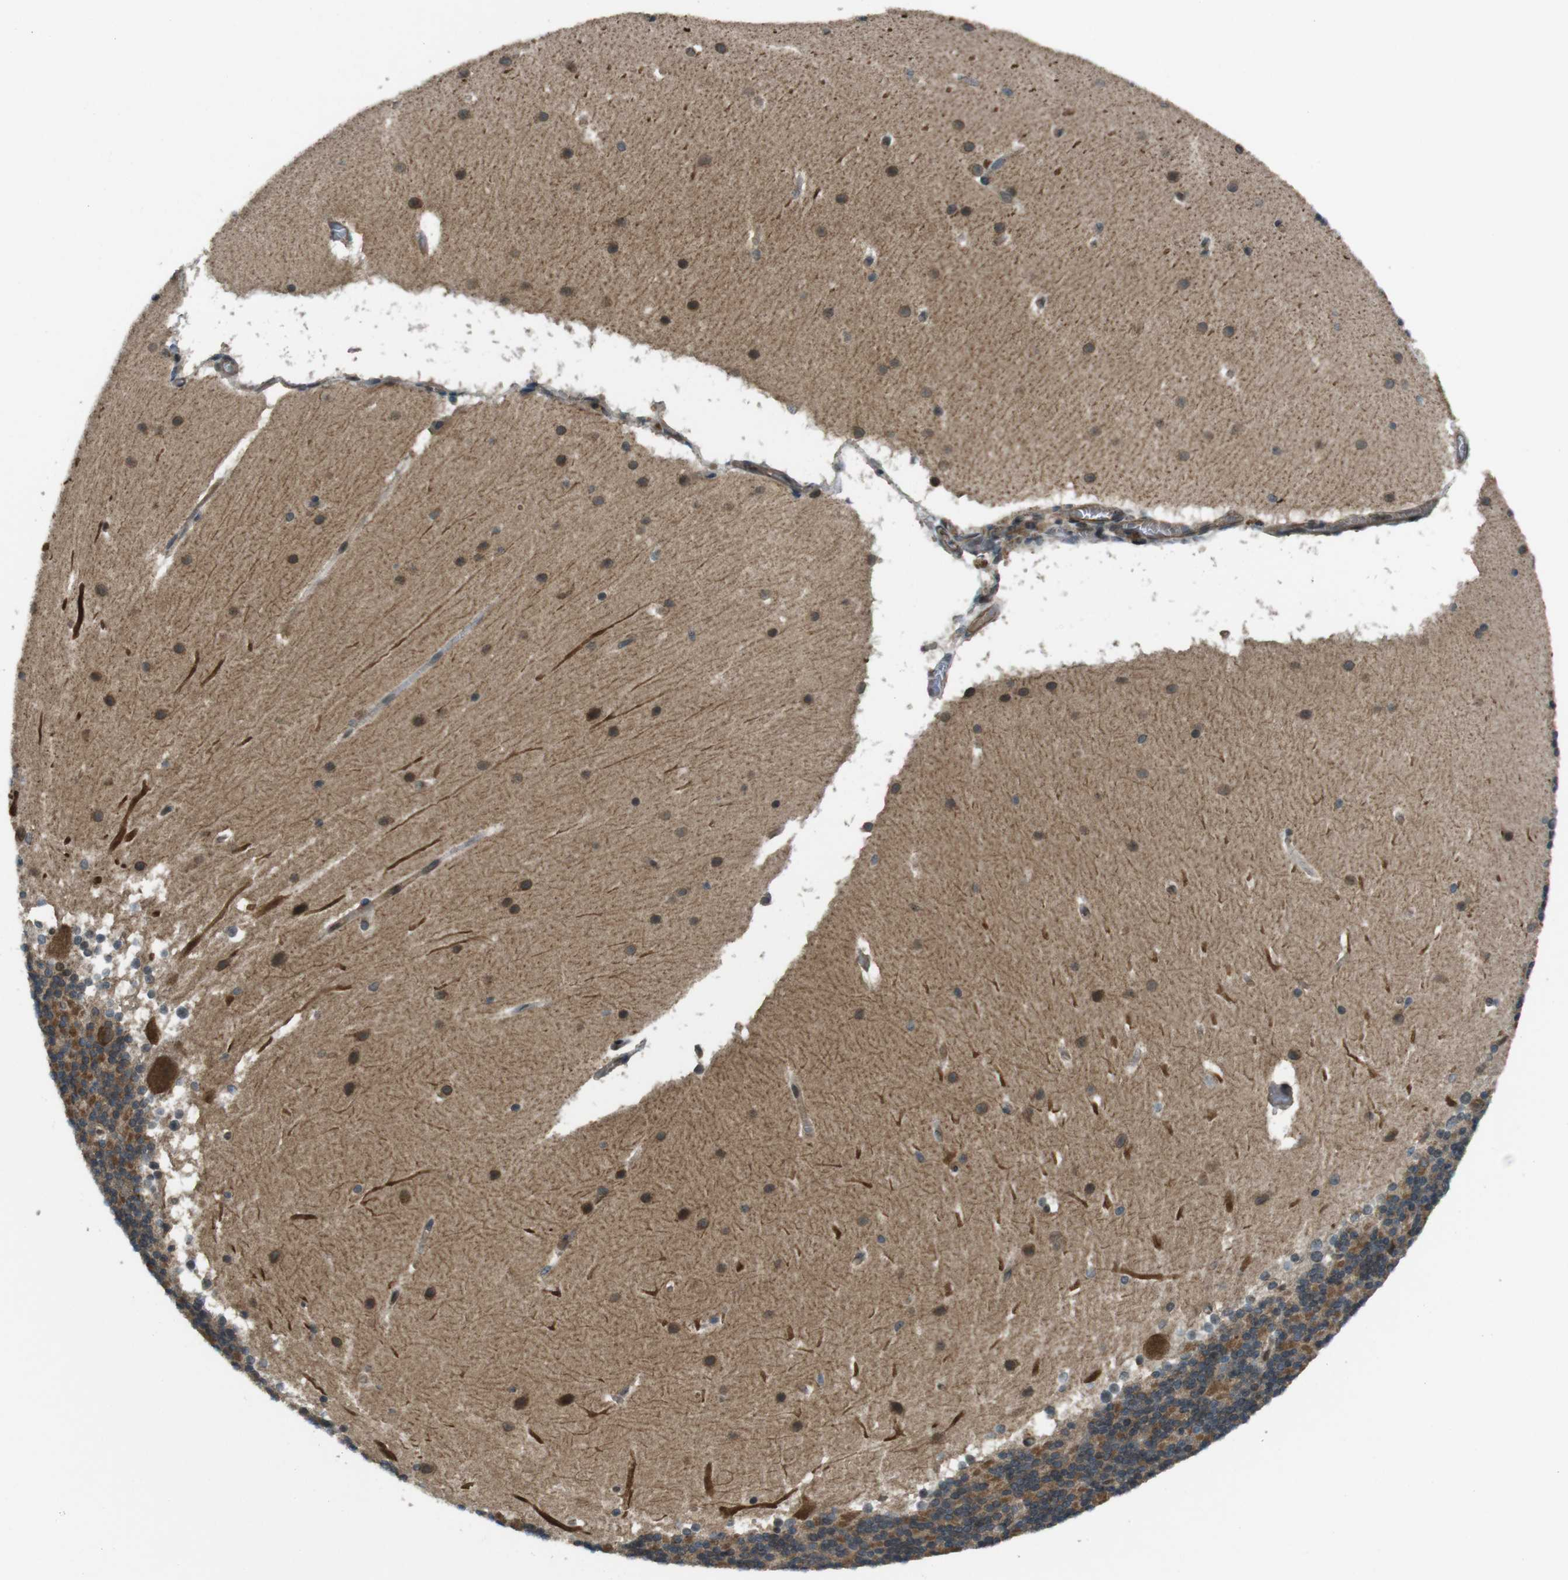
{"staining": {"intensity": "moderate", "quantity": ">75%", "location": "cytoplasmic/membranous"}, "tissue": "cerebellum", "cell_type": "Cells in granular layer", "image_type": "normal", "snomed": [{"axis": "morphology", "description": "Normal tissue, NOS"}, {"axis": "topography", "description": "Cerebellum"}], "caption": "Cells in granular layer reveal medium levels of moderate cytoplasmic/membranous staining in approximately >75% of cells in normal cerebellum. The staining is performed using DAB (3,3'-diaminobenzidine) brown chromogen to label protein expression. The nuclei are counter-stained blue using hematoxylin.", "gene": "TIAM2", "patient": {"sex": "female", "age": 19}}